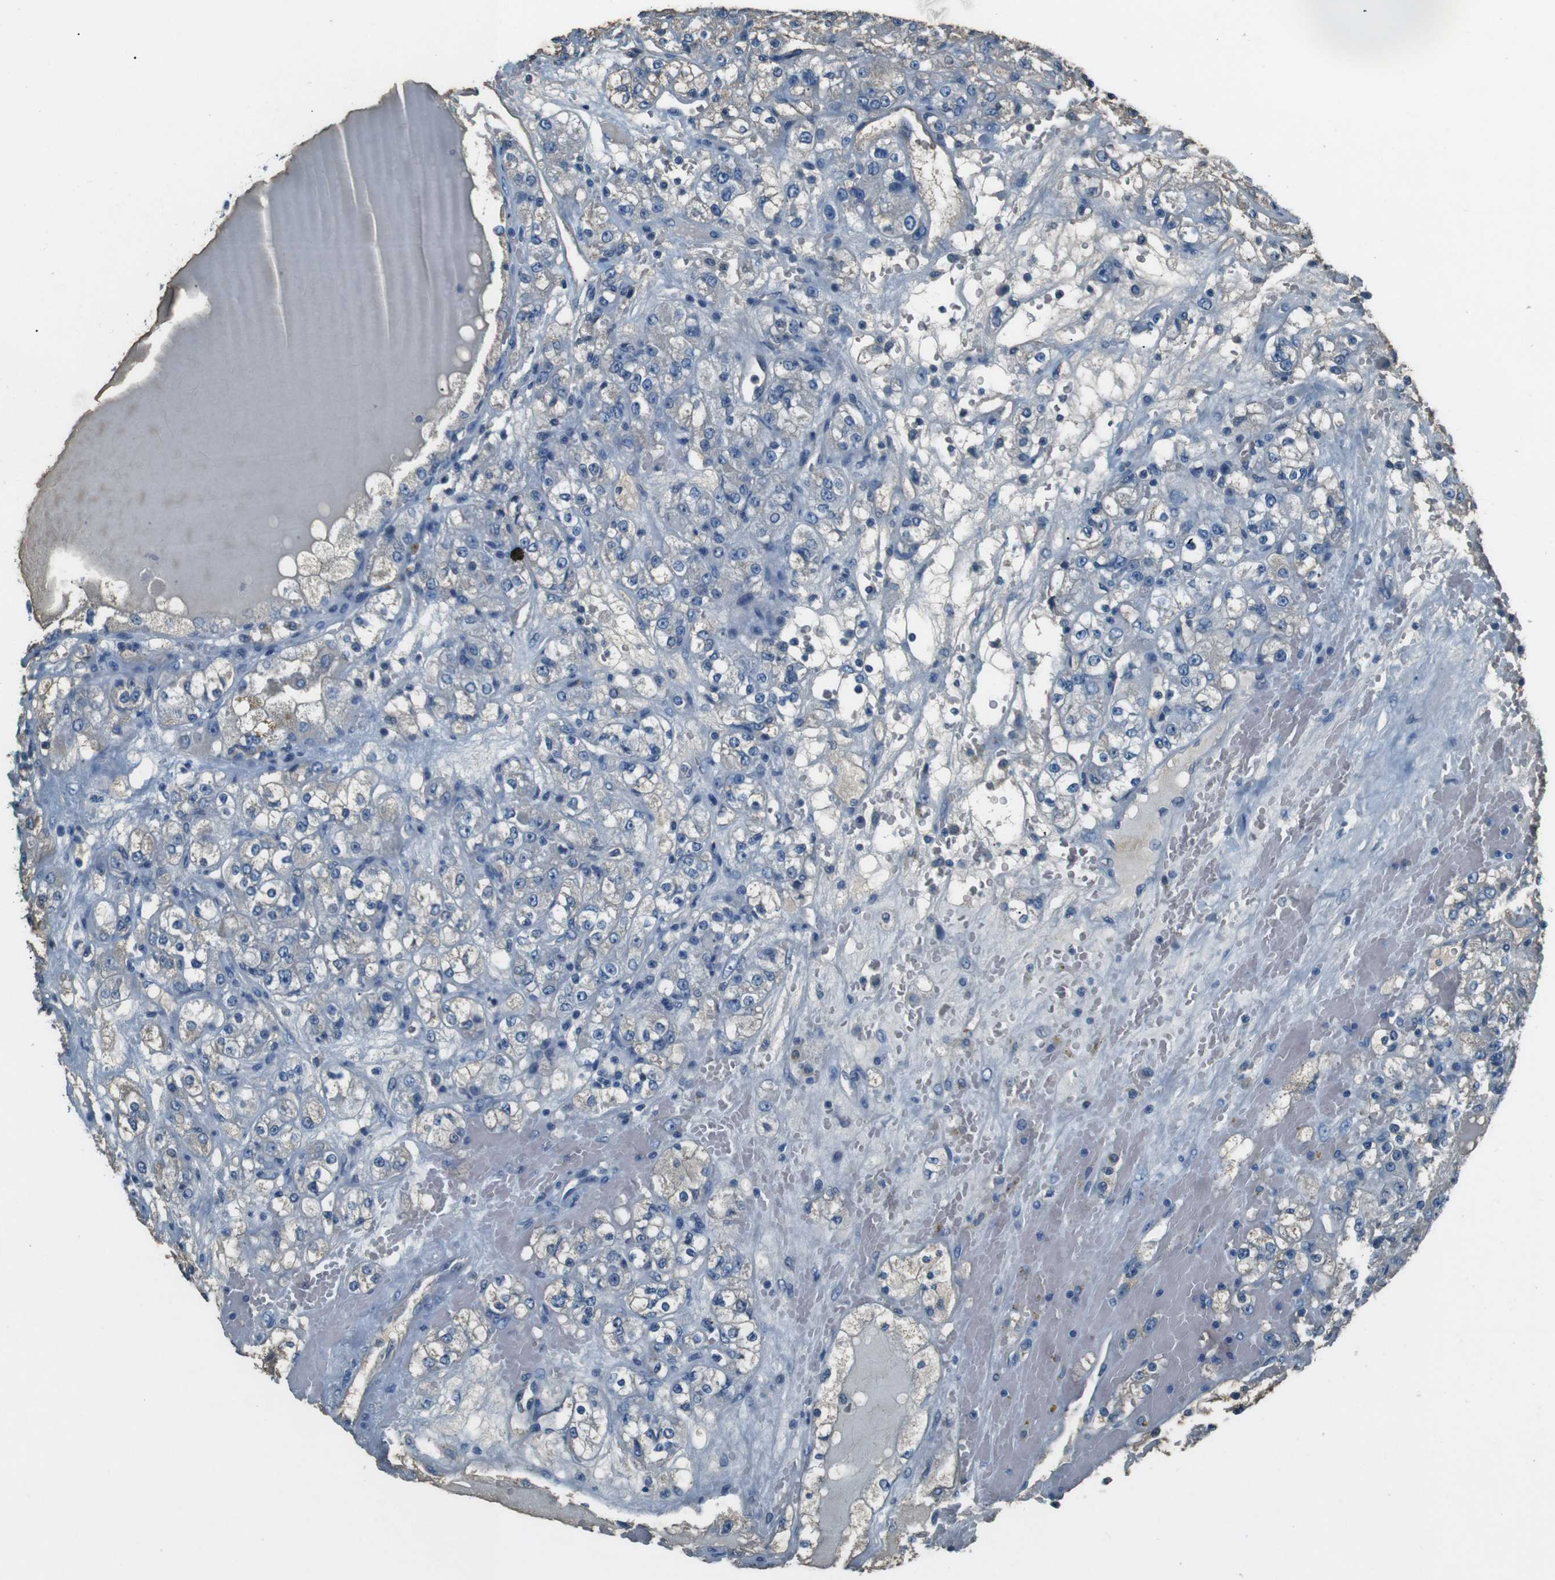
{"staining": {"intensity": "weak", "quantity": "<25%", "location": "cytoplasmic/membranous"}, "tissue": "renal cancer", "cell_type": "Tumor cells", "image_type": "cancer", "snomed": [{"axis": "morphology", "description": "Normal tissue, NOS"}, {"axis": "morphology", "description": "Adenocarcinoma, NOS"}, {"axis": "topography", "description": "Kidney"}], "caption": "Tumor cells are negative for protein expression in human adenocarcinoma (renal). (Brightfield microscopy of DAB (3,3'-diaminobenzidine) immunohistochemistry (IHC) at high magnification).", "gene": "LEP", "patient": {"sex": "male", "age": 61}}